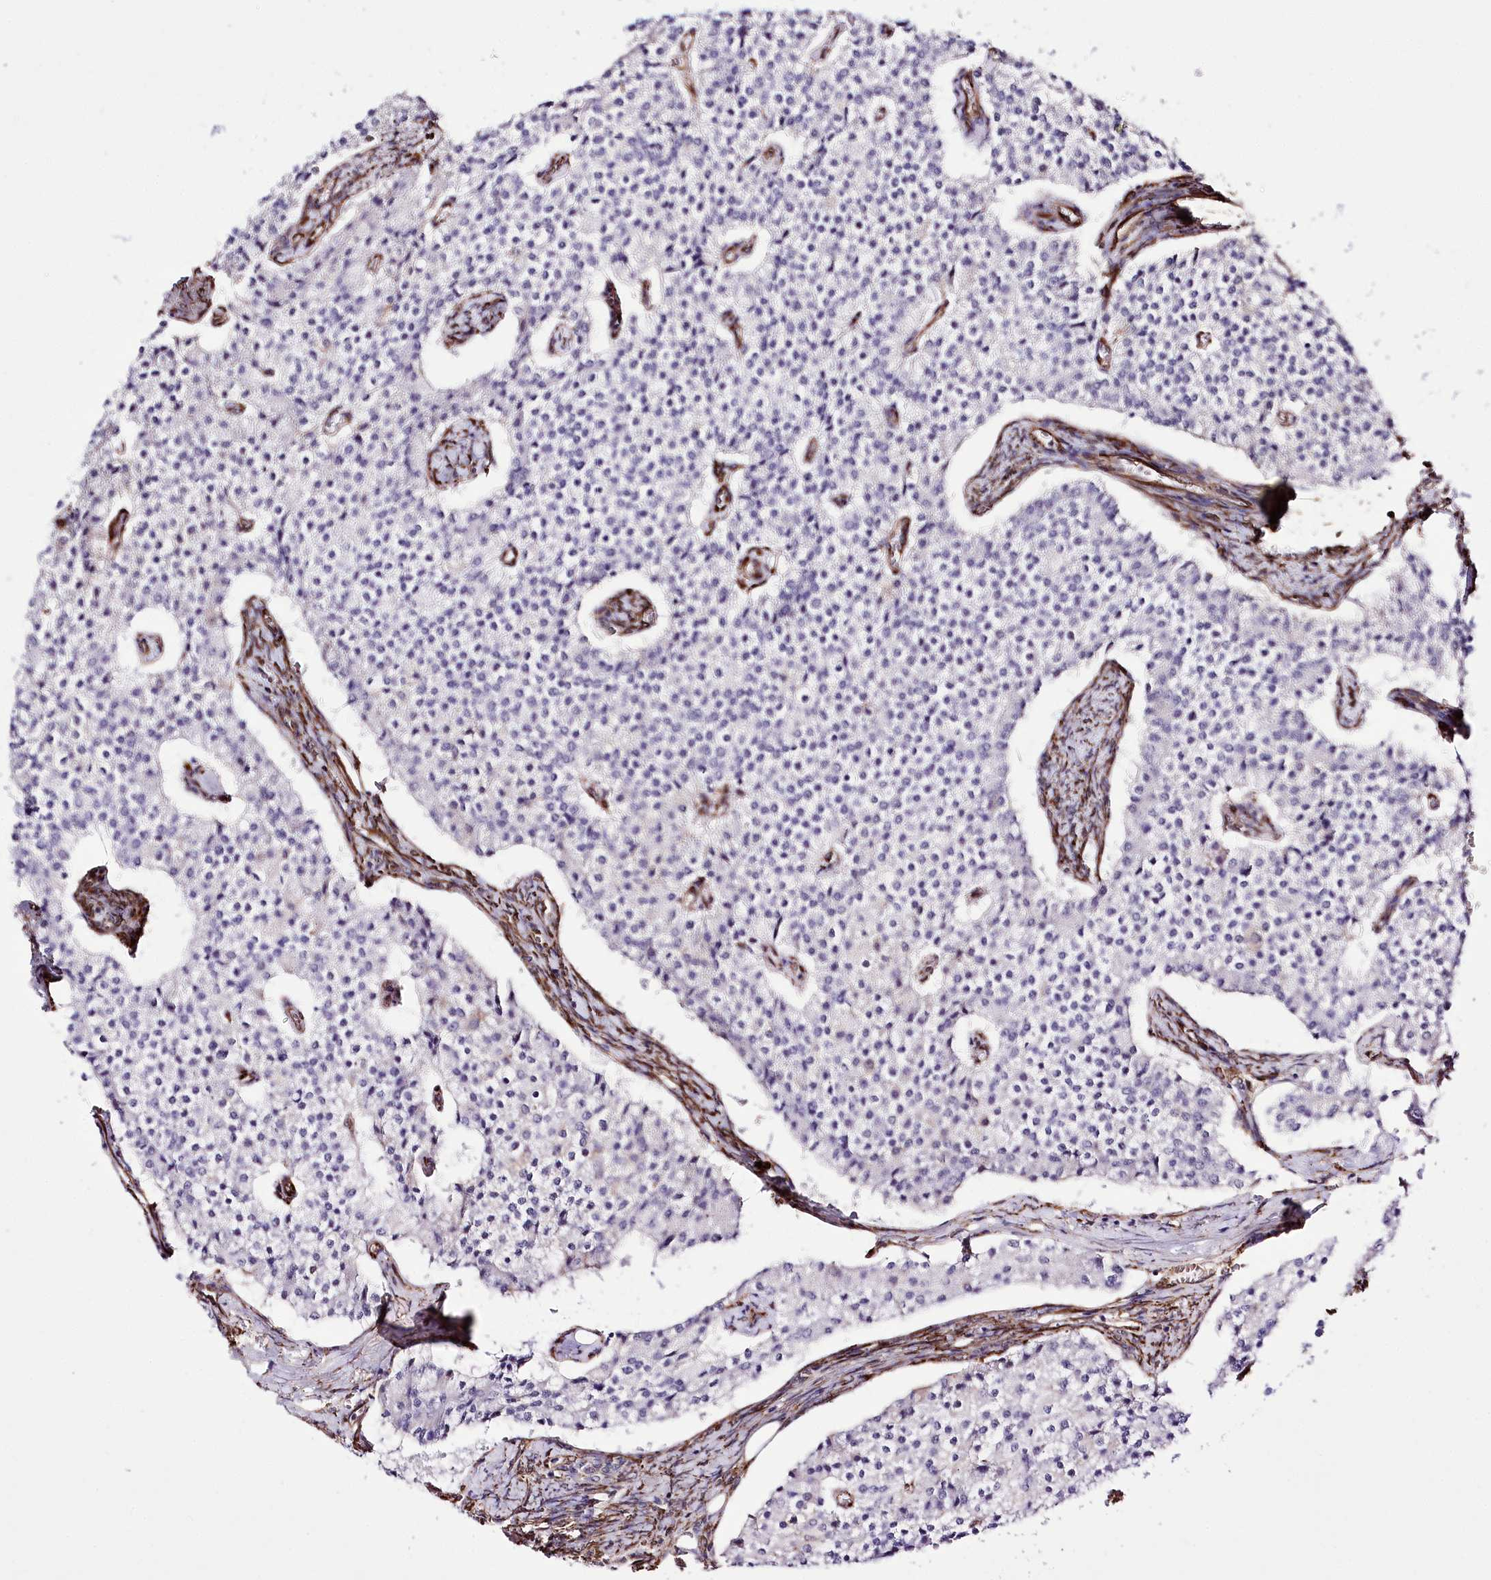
{"staining": {"intensity": "negative", "quantity": "none", "location": "none"}, "tissue": "carcinoid", "cell_type": "Tumor cells", "image_type": "cancer", "snomed": [{"axis": "morphology", "description": "Carcinoid, malignant, NOS"}, {"axis": "topography", "description": "Colon"}], "caption": "There is no significant staining in tumor cells of carcinoid. (DAB (3,3'-diaminobenzidine) immunohistochemistry, high magnification).", "gene": "WWC1", "patient": {"sex": "female", "age": 52}}